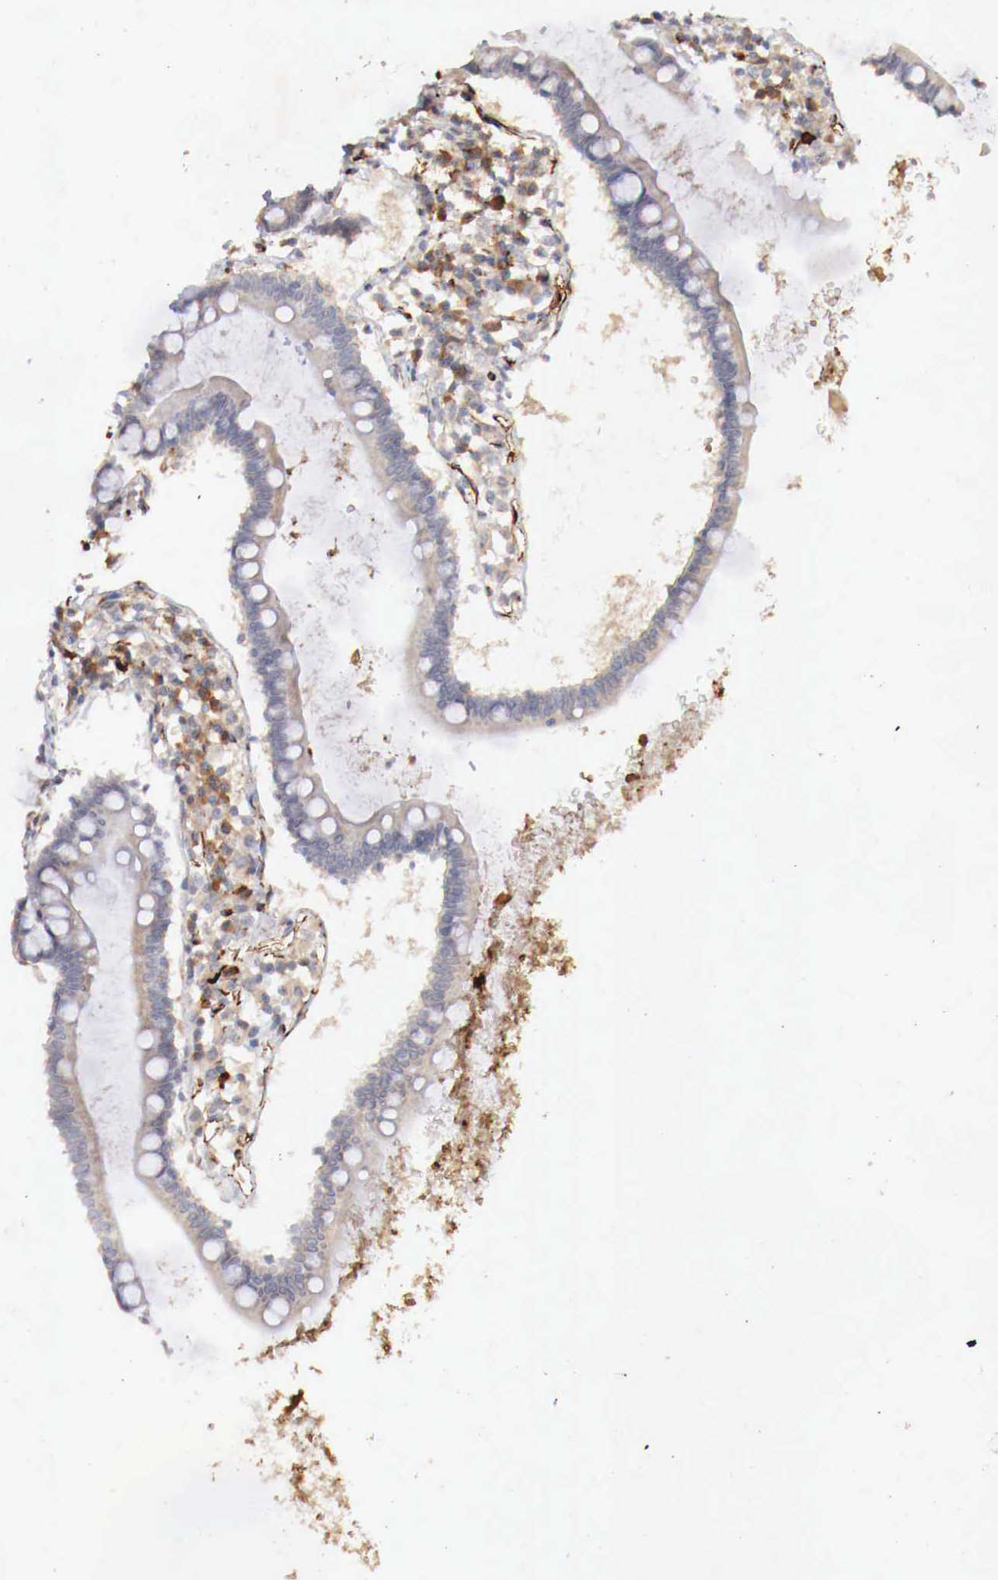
{"staining": {"intensity": "moderate", "quantity": "<25%", "location": "nuclear"}, "tissue": "small intestine", "cell_type": "Glandular cells", "image_type": "normal", "snomed": [{"axis": "morphology", "description": "Normal tissue, NOS"}, {"axis": "topography", "description": "Small intestine"}], "caption": "Glandular cells show moderate nuclear staining in approximately <25% of cells in unremarkable small intestine. (DAB IHC, brown staining for protein, blue staining for nuclei).", "gene": "WT1", "patient": {"sex": "female", "age": 37}}